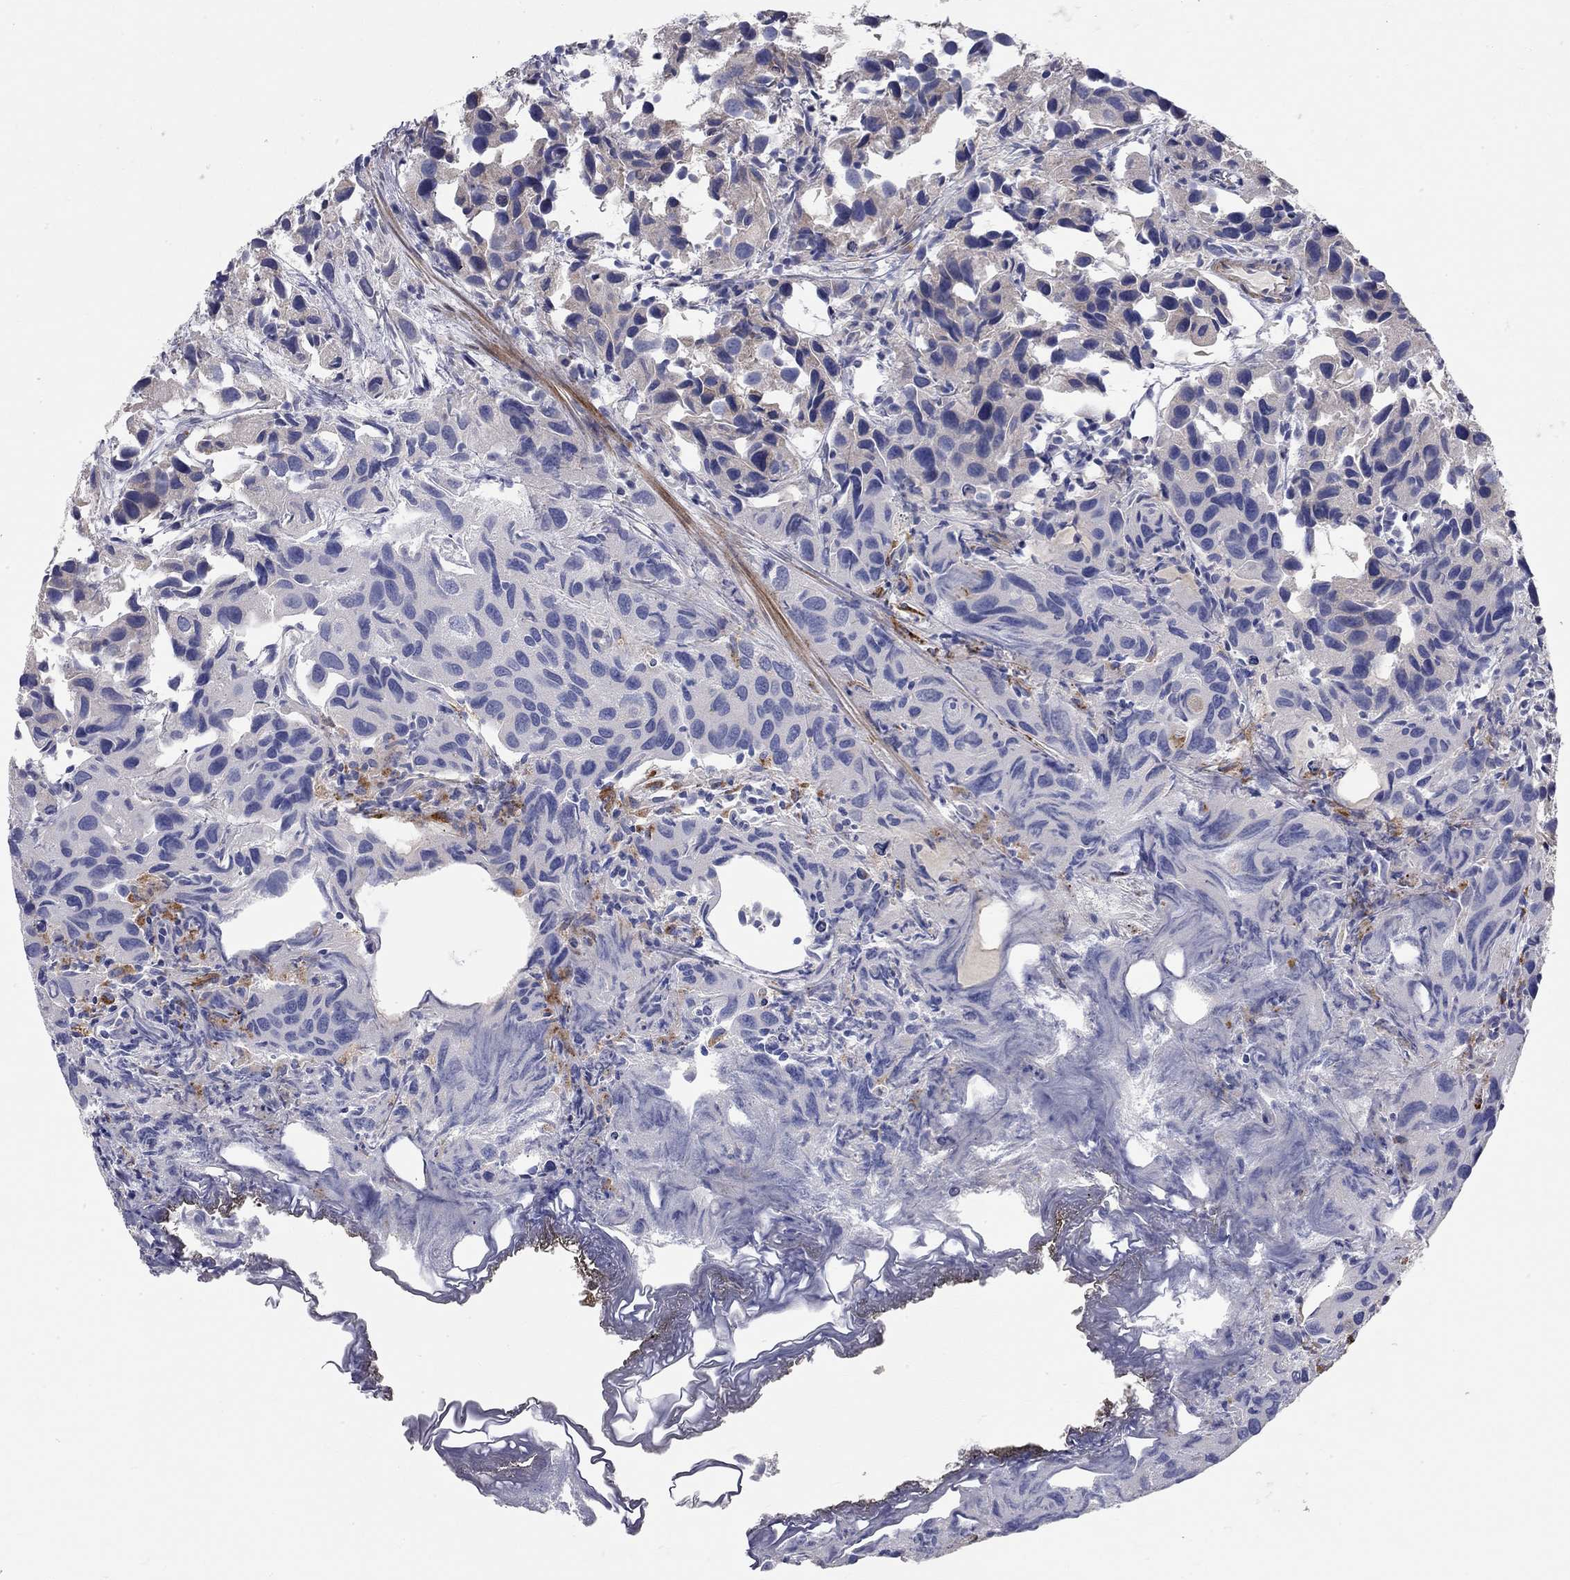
{"staining": {"intensity": "negative", "quantity": "none", "location": "none"}, "tissue": "urothelial cancer", "cell_type": "Tumor cells", "image_type": "cancer", "snomed": [{"axis": "morphology", "description": "Urothelial carcinoma, High grade"}, {"axis": "topography", "description": "Urinary bladder"}], "caption": "A micrograph of urothelial cancer stained for a protein exhibits no brown staining in tumor cells.", "gene": "KANSL1L", "patient": {"sex": "male", "age": 79}}